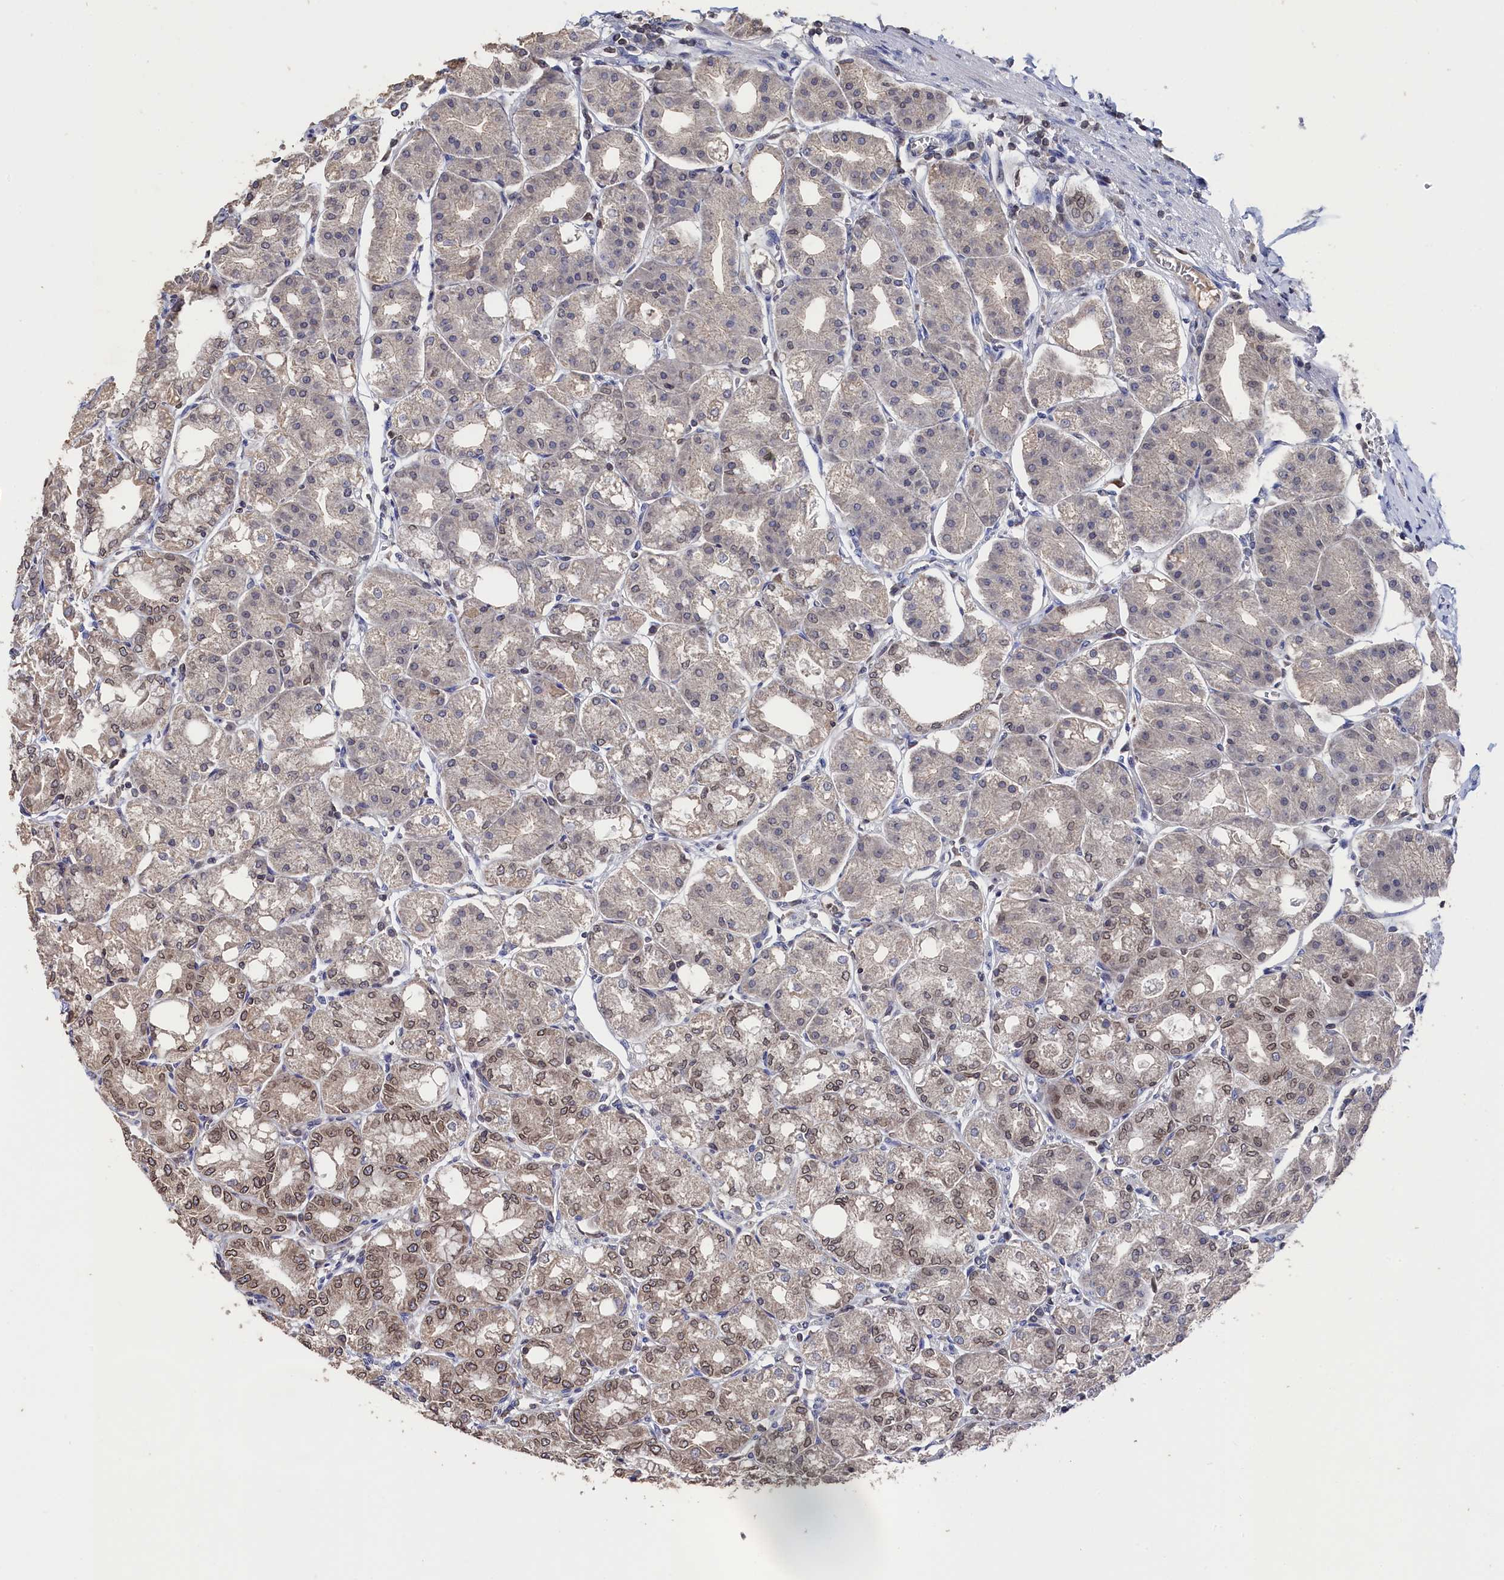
{"staining": {"intensity": "moderate", "quantity": "25%-75%", "location": "cytoplasmic/membranous,nuclear"}, "tissue": "stomach", "cell_type": "Glandular cells", "image_type": "normal", "snomed": [{"axis": "morphology", "description": "Normal tissue, NOS"}, {"axis": "topography", "description": "Stomach, lower"}], "caption": "The micrograph reveals a brown stain indicating the presence of a protein in the cytoplasmic/membranous,nuclear of glandular cells in stomach. (DAB (3,3'-diaminobenzidine) IHC, brown staining for protein, blue staining for nuclei).", "gene": "ANKEF1", "patient": {"sex": "male", "age": 71}}